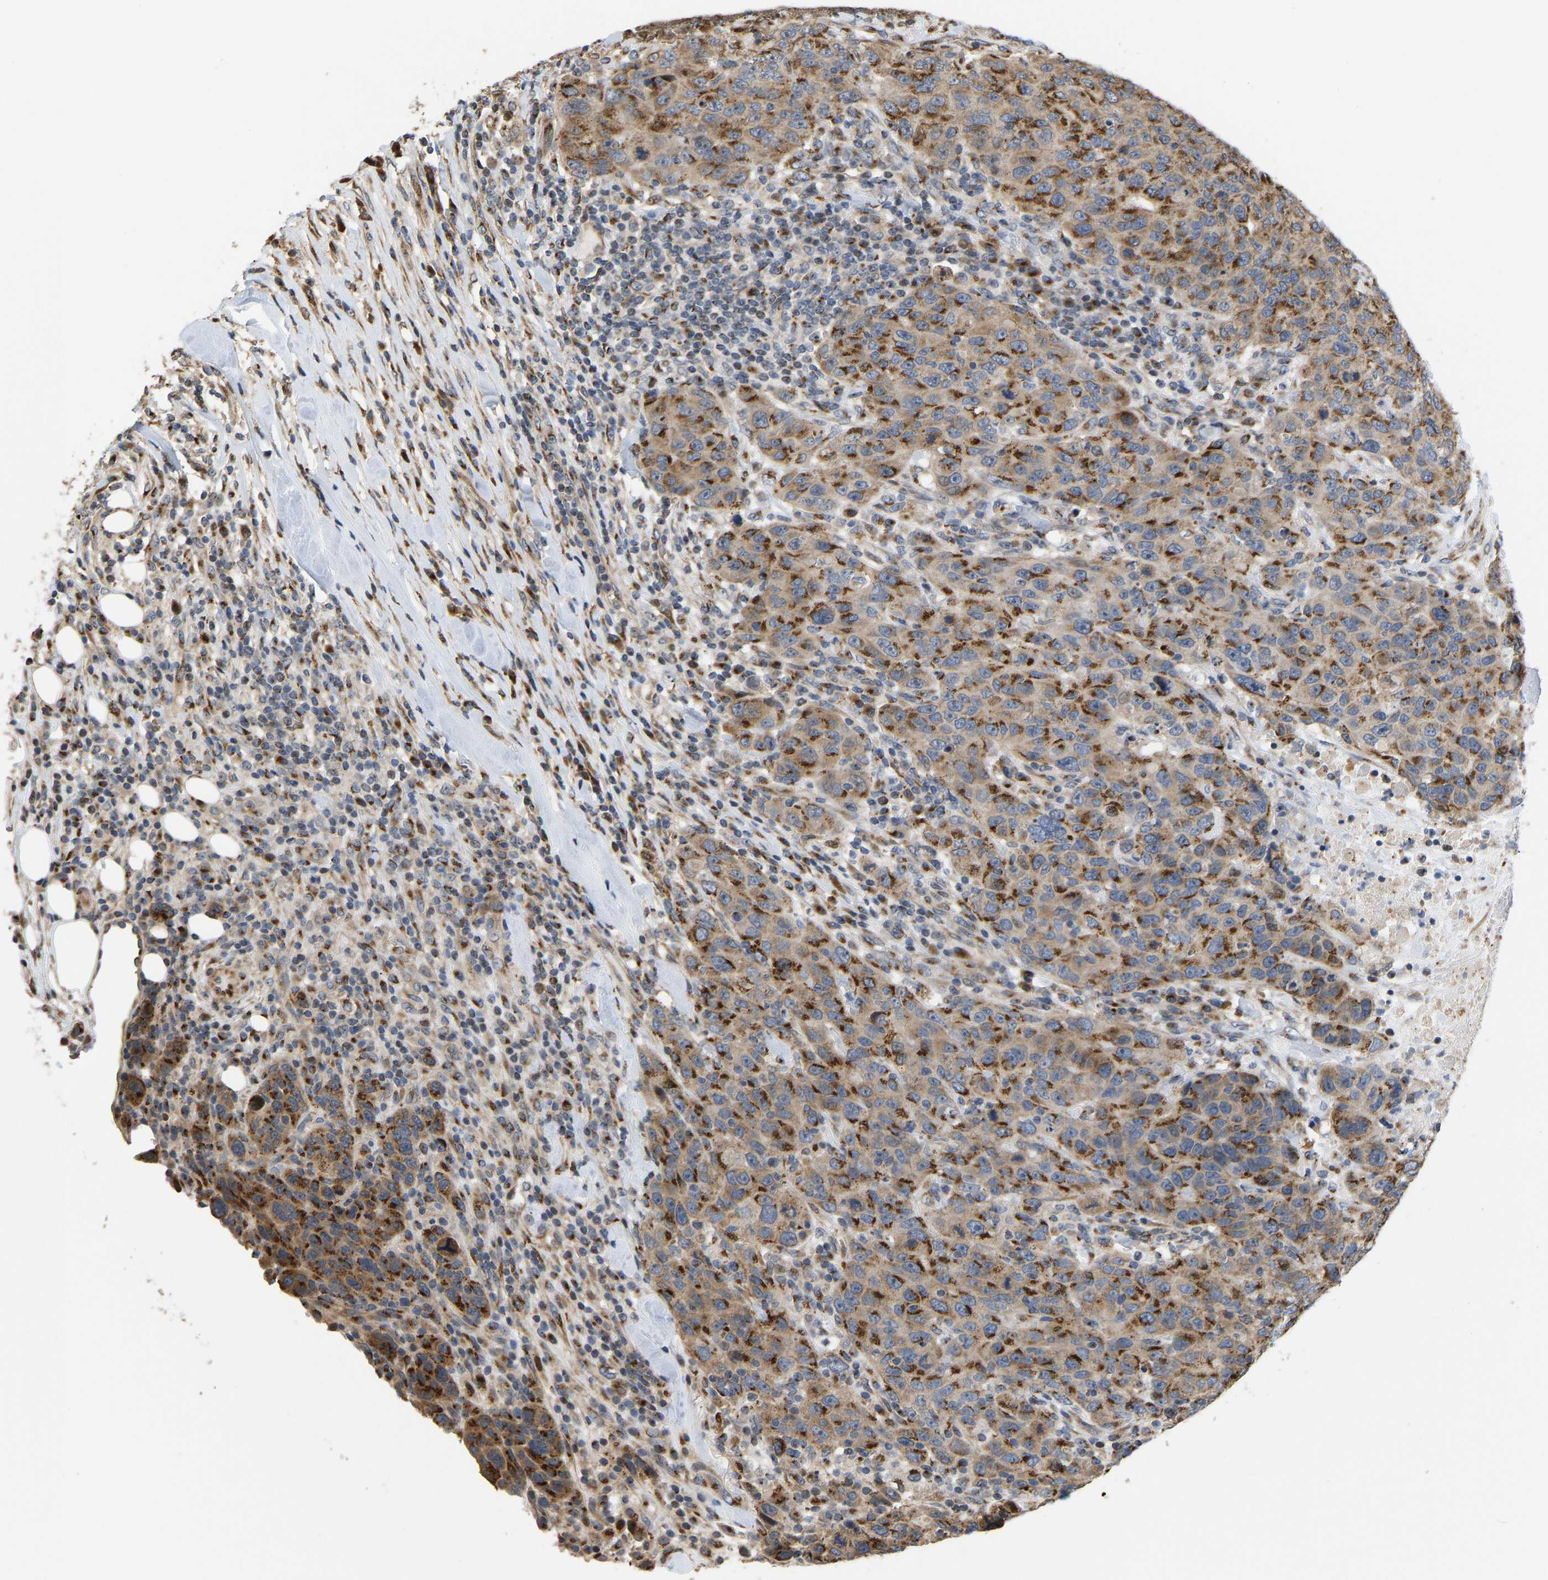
{"staining": {"intensity": "strong", "quantity": ">75%", "location": "cytoplasmic/membranous"}, "tissue": "breast cancer", "cell_type": "Tumor cells", "image_type": "cancer", "snomed": [{"axis": "morphology", "description": "Duct carcinoma"}, {"axis": "topography", "description": "Breast"}], "caption": "There is high levels of strong cytoplasmic/membranous staining in tumor cells of breast cancer, as demonstrated by immunohistochemical staining (brown color).", "gene": "YIPF4", "patient": {"sex": "female", "age": 37}}